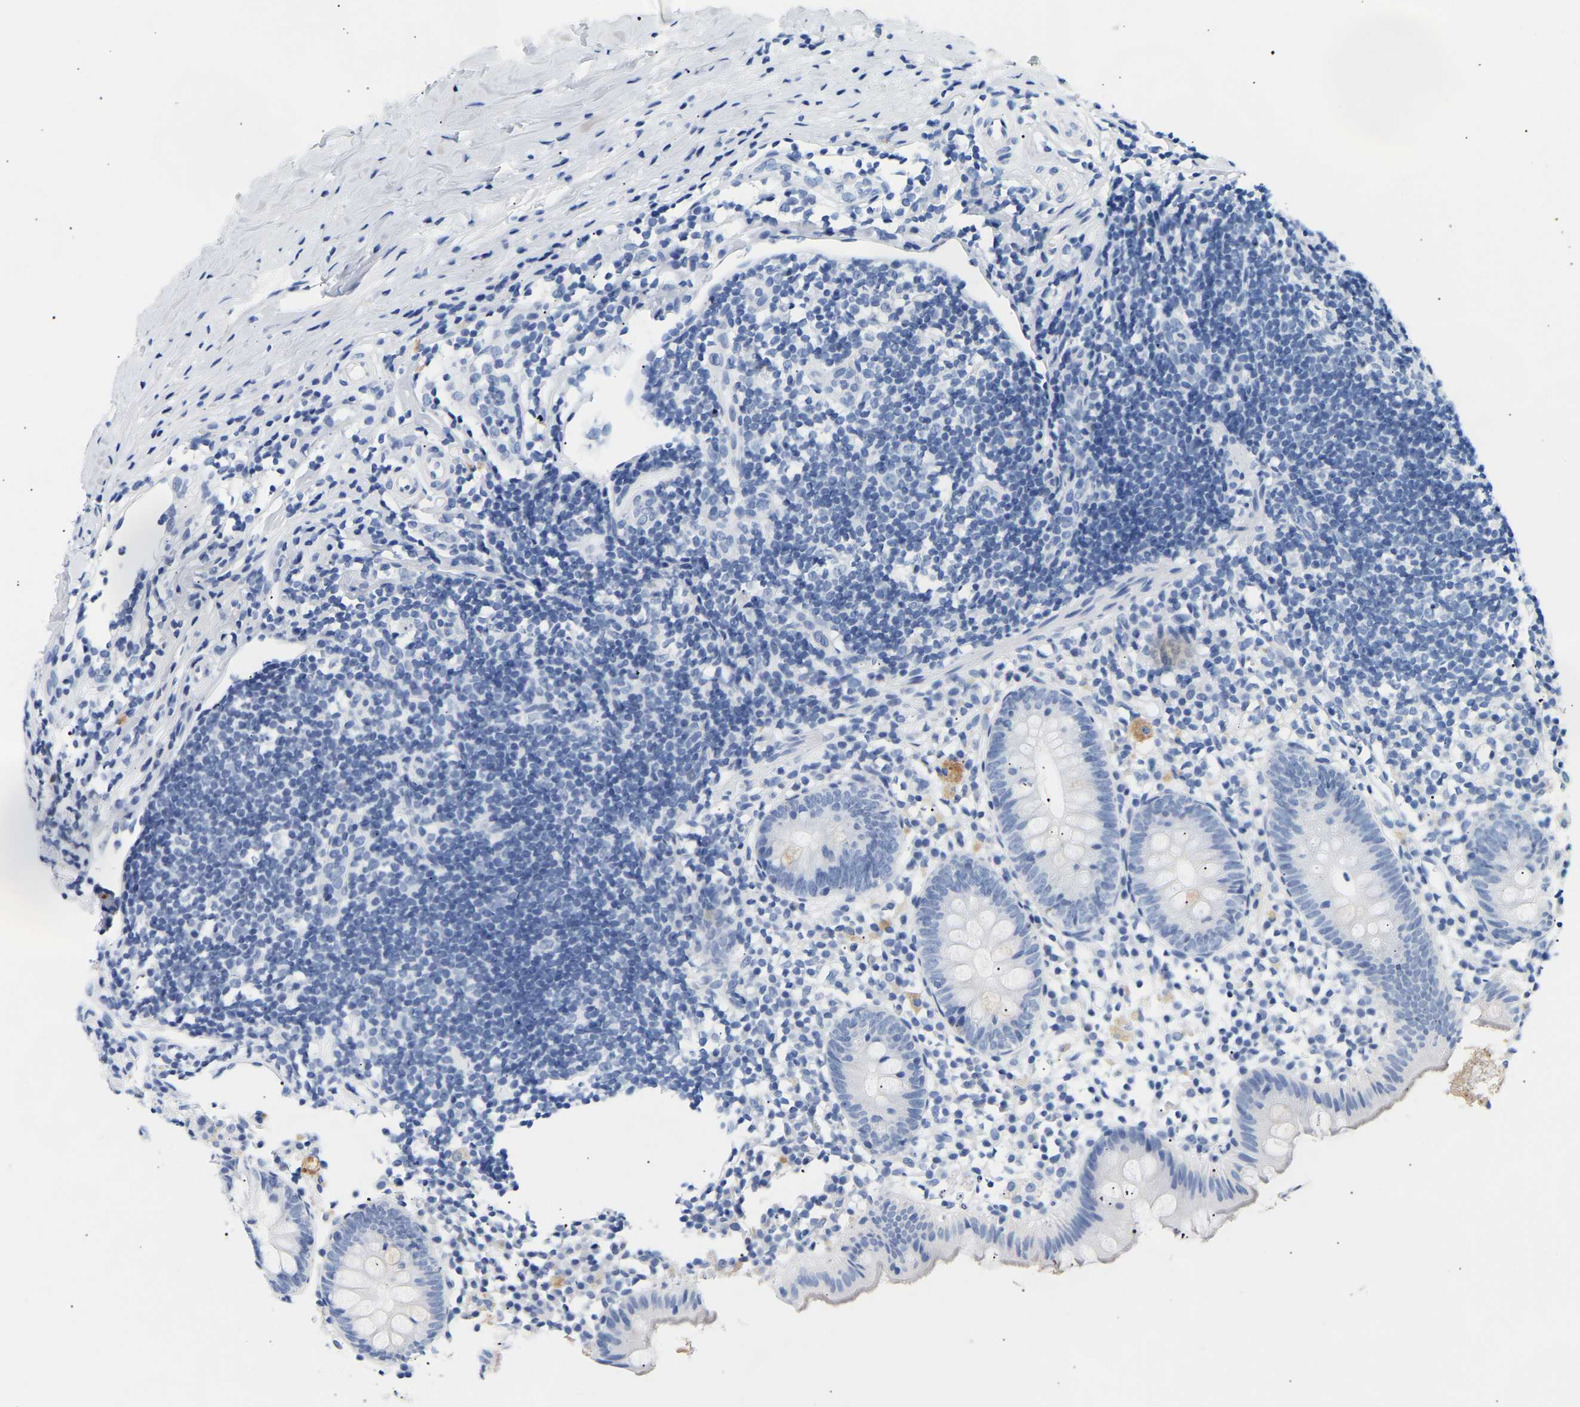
{"staining": {"intensity": "negative", "quantity": "none", "location": "none"}, "tissue": "appendix", "cell_type": "Glandular cells", "image_type": "normal", "snomed": [{"axis": "morphology", "description": "Normal tissue, NOS"}, {"axis": "topography", "description": "Appendix"}], "caption": "IHC of benign appendix reveals no staining in glandular cells. (DAB immunohistochemistry (IHC) with hematoxylin counter stain).", "gene": "SPINK2", "patient": {"sex": "female", "age": 20}}